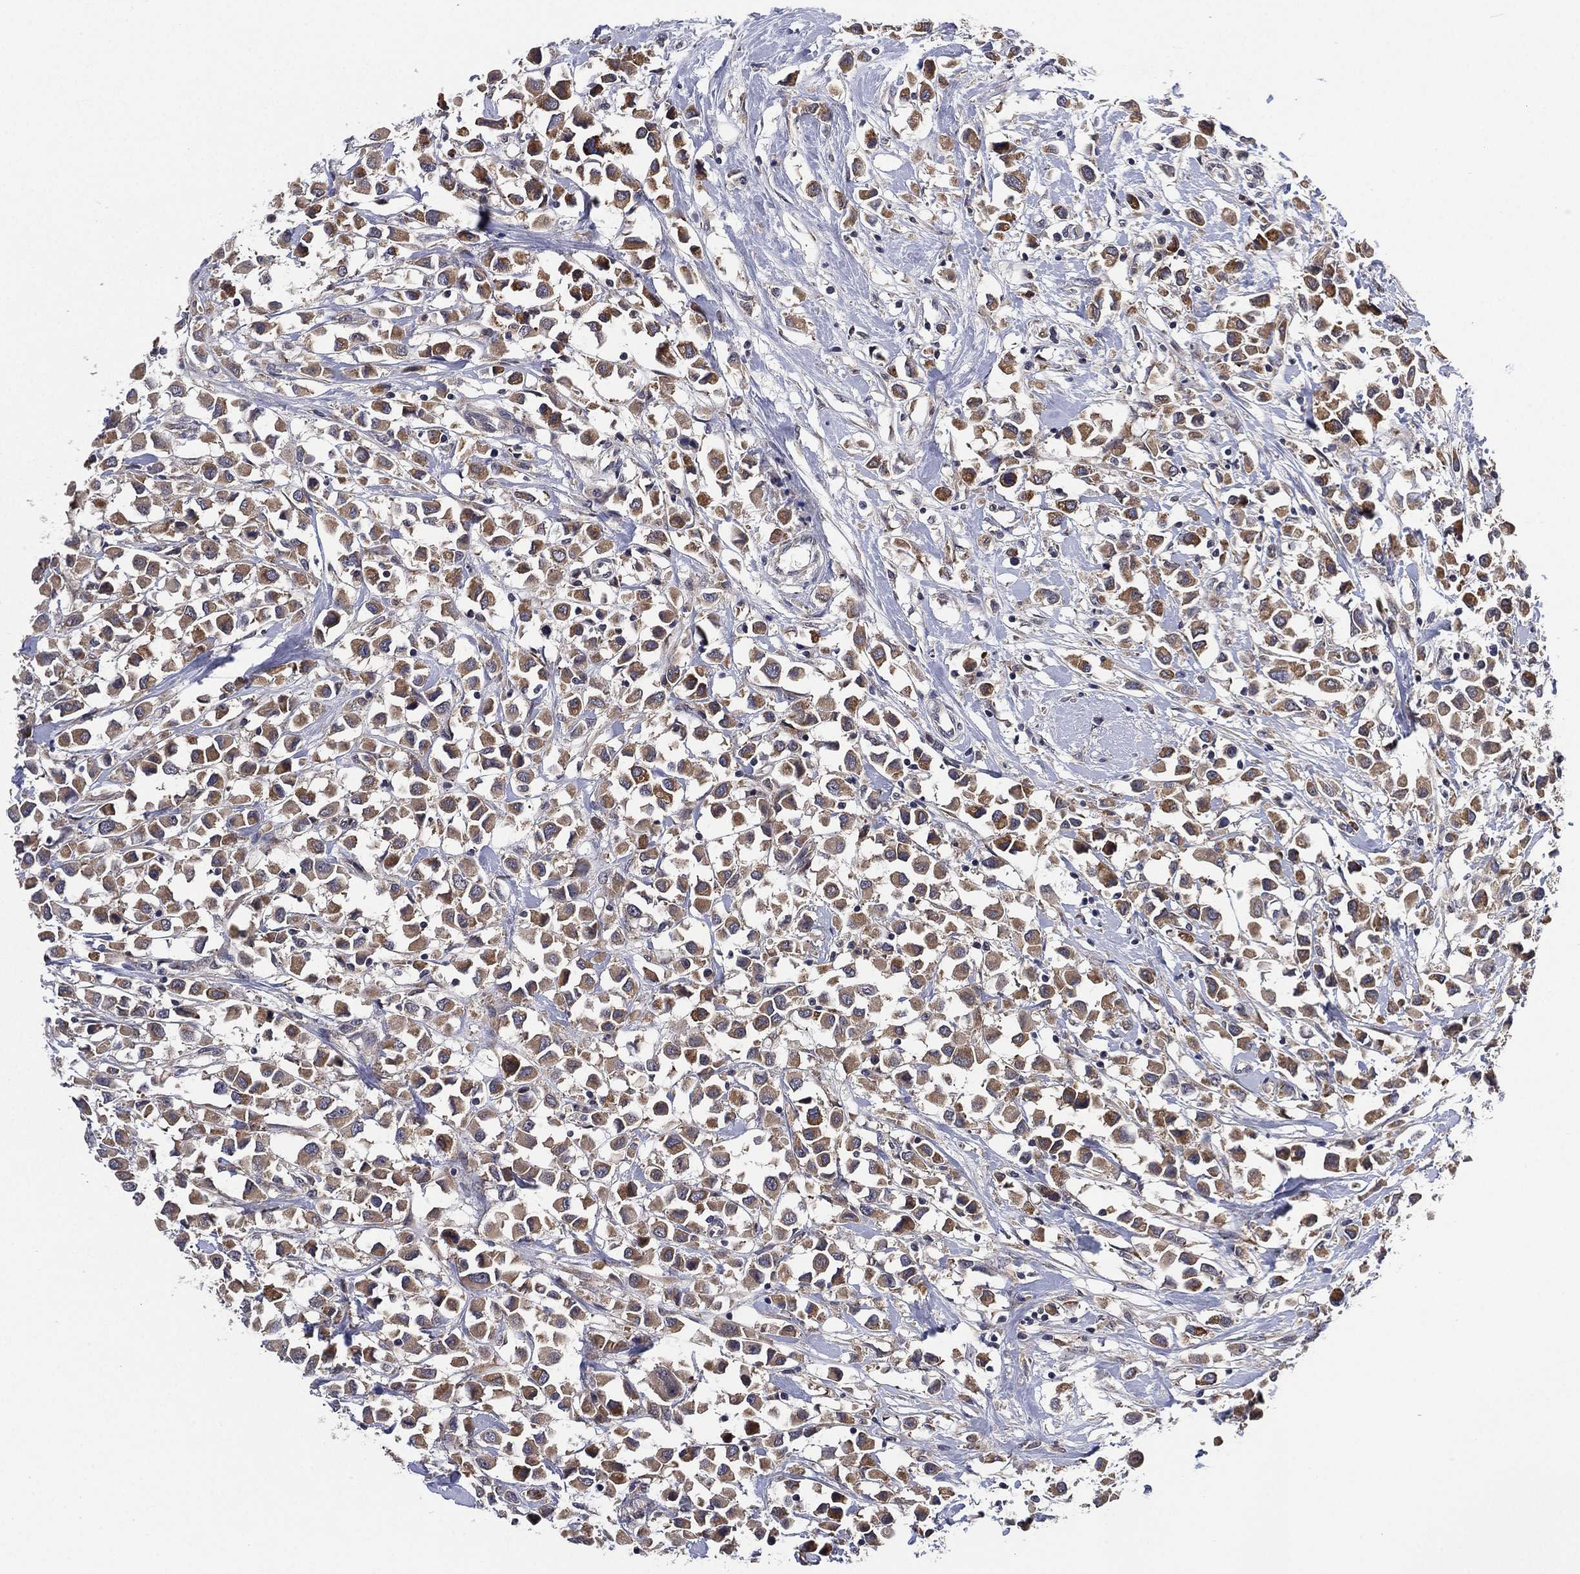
{"staining": {"intensity": "moderate", "quantity": "25%-75%", "location": "cytoplasmic/membranous"}, "tissue": "breast cancer", "cell_type": "Tumor cells", "image_type": "cancer", "snomed": [{"axis": "morphology", "description": "Duct carcinoma"}, {"axis": "topography", "description": "Breast"}], "caption": "IHC of invasive ductal carcinoma (breast) displays medium levels of moderate cytoplasmic/membranous expression in about 25%-75% of tumor cells. Nuclei are stained in blue.", "gene": "SELENOO", "patient": {"sex": "female", "age": 61}}